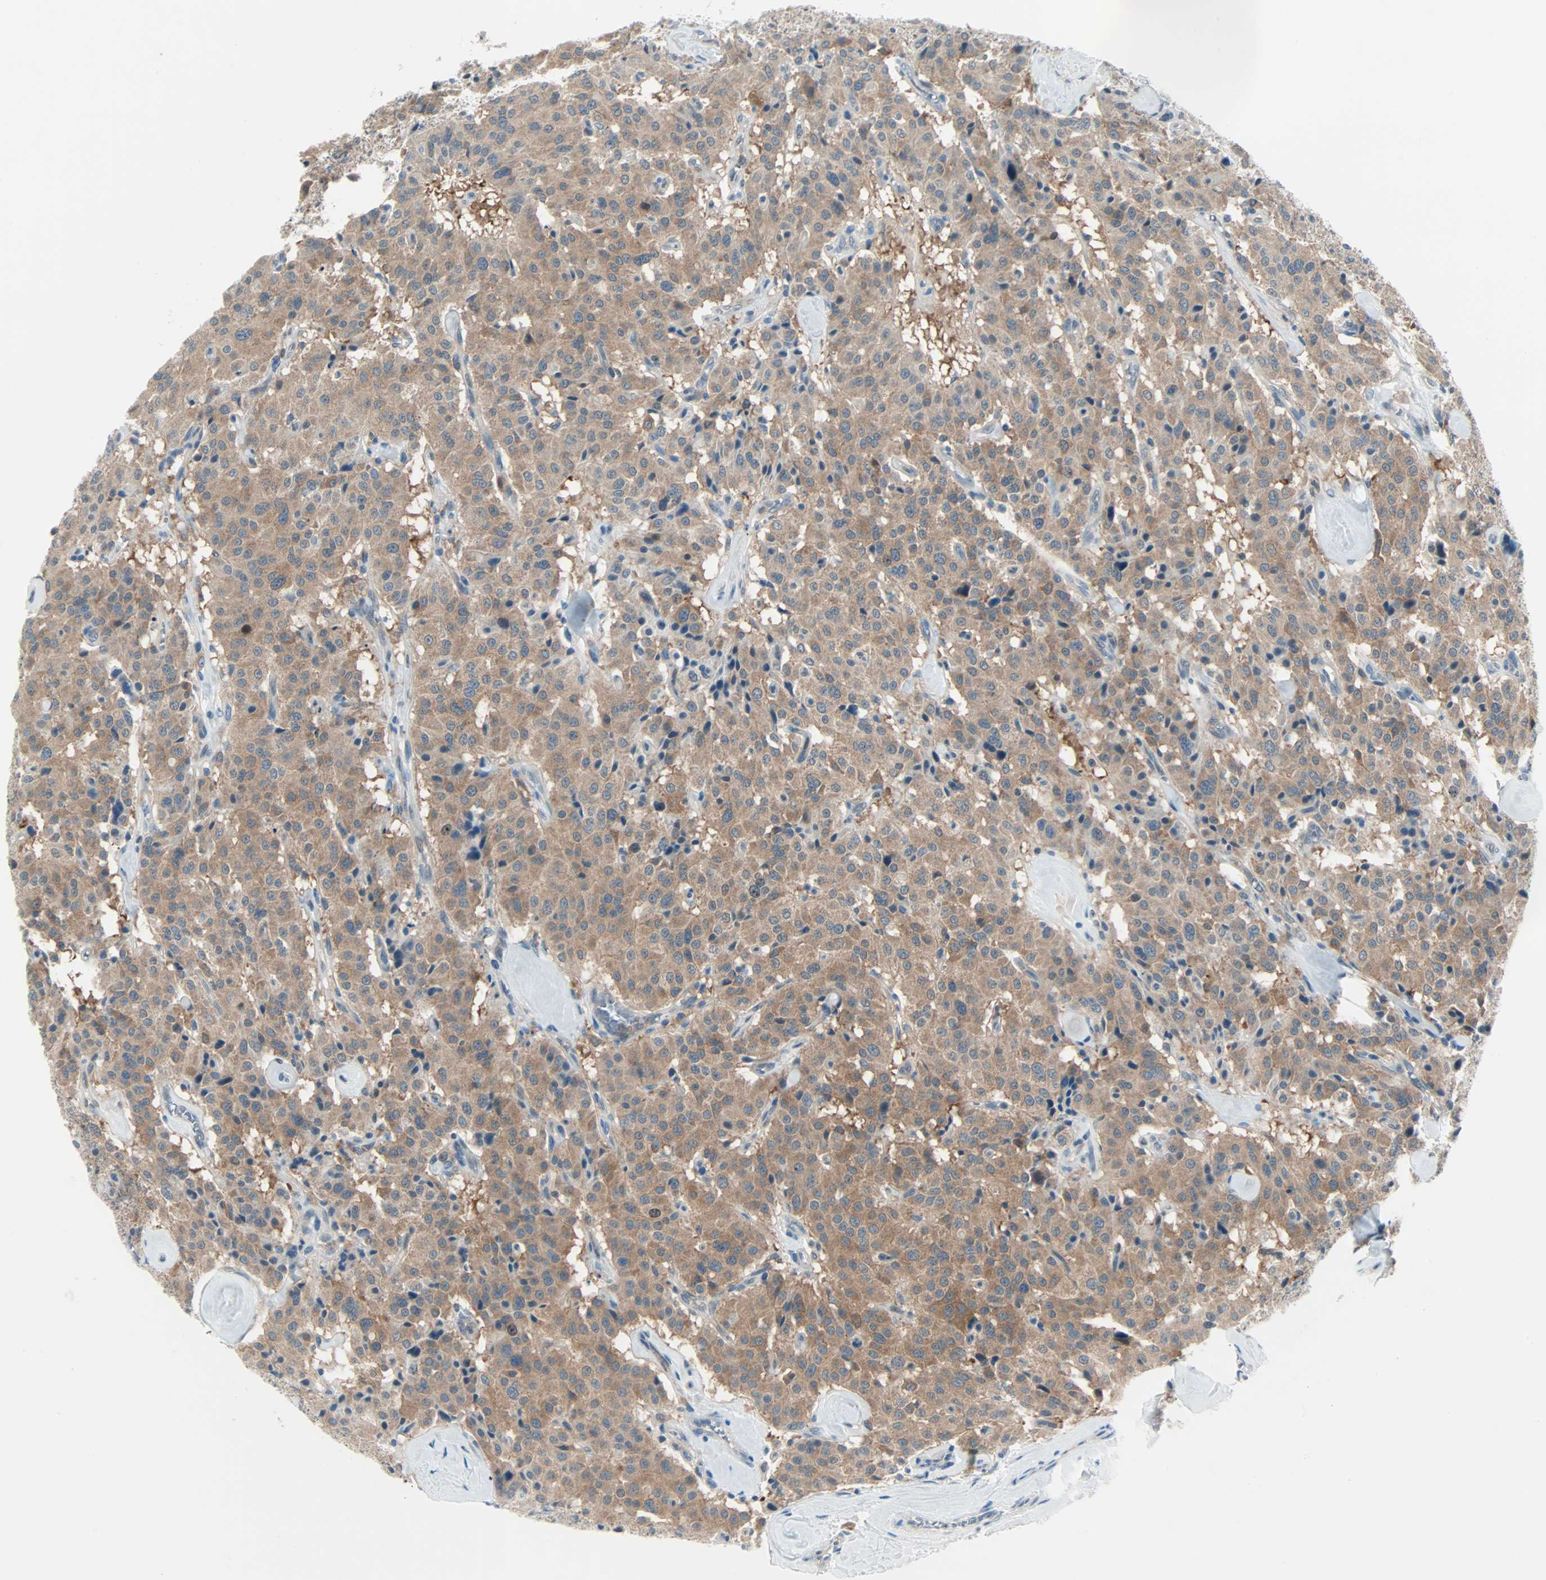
{"staining": {"intensity": "moderate", "quantity": ">75%", "location": "cytoplasmic/membranous"}, "tissue": "carcinoid", "cell_type": "Tumor cells", "image_type": "cancer", "snomed": [{"axis": "morphology", "description": "Carcinoid, malignant, NOS"}, {"axis": "topography", "description": "Lung"}], "caption": "Carcinoid (malignant) stained with IHC reveals moderate cytoplasmic/membranous positivity in approximately >75% of tumor cells.", "gene": "SMIM8", "patient": {"sex": "male", "age": 30}}